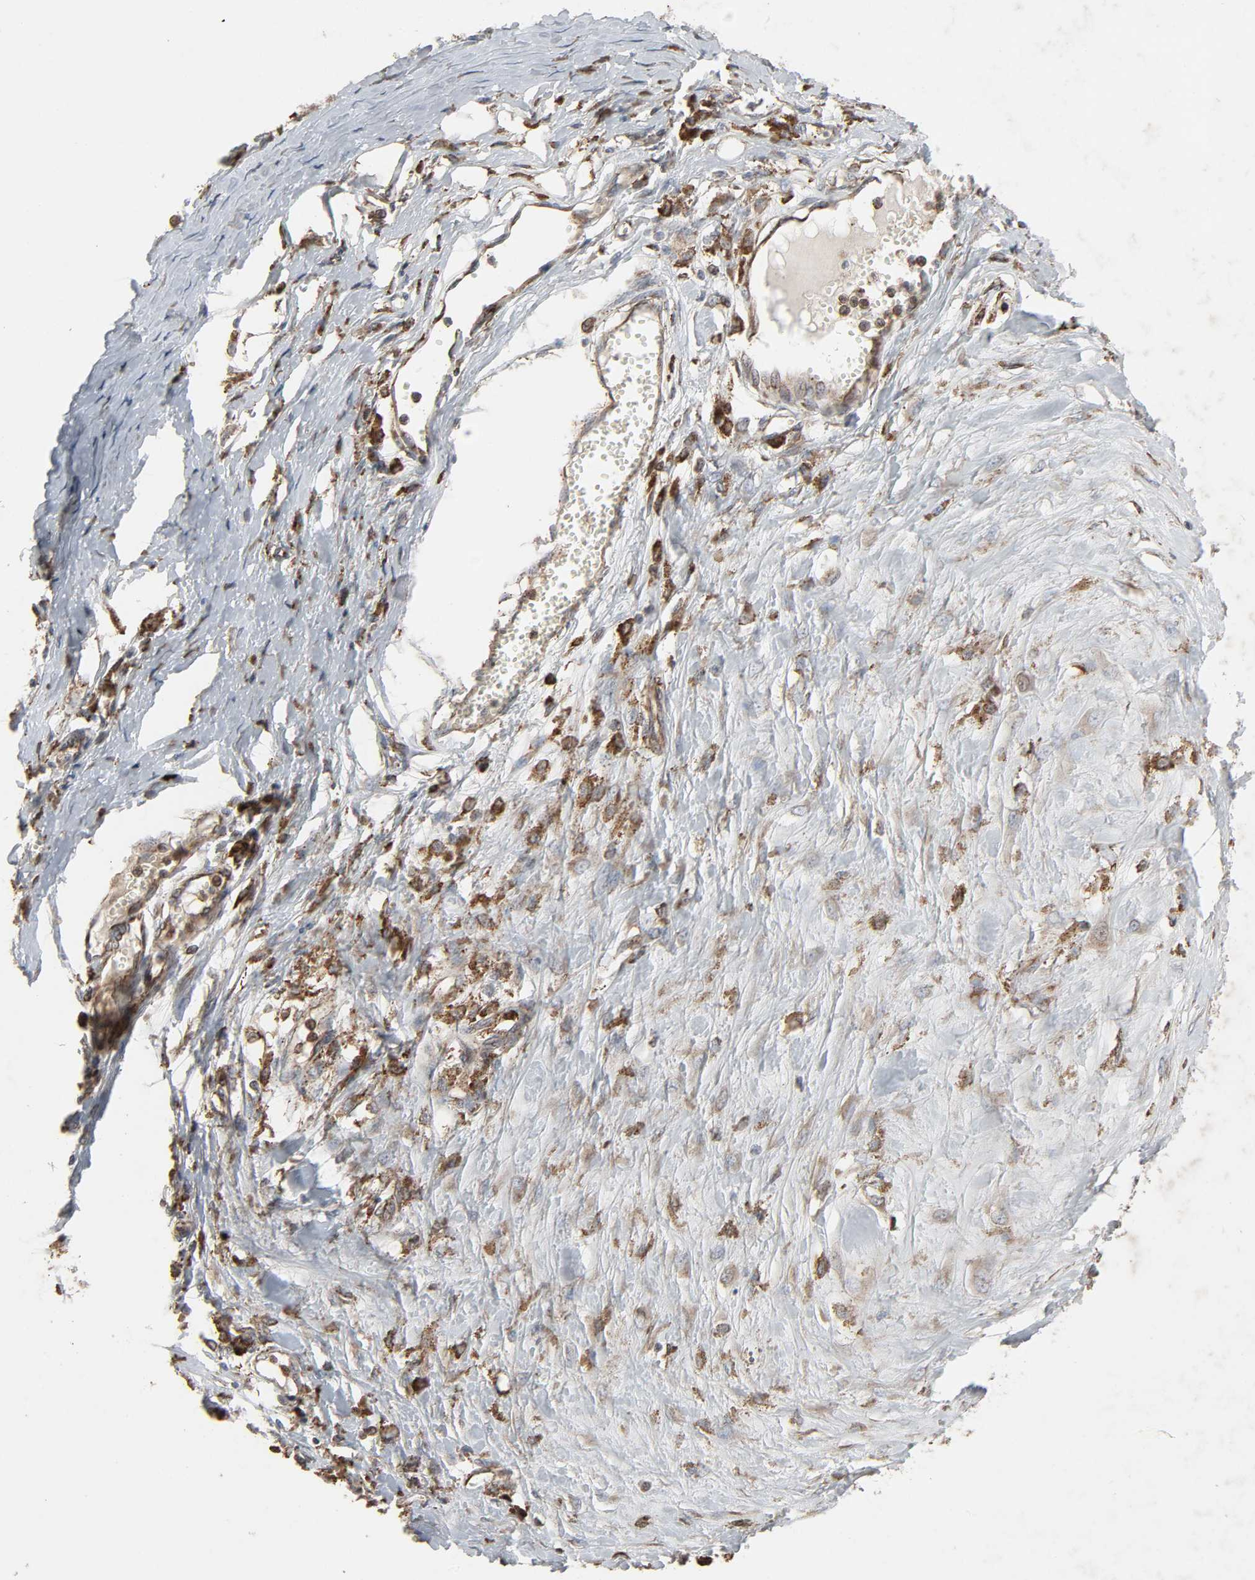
{"staining": {"intensity": "moderate", "quantity": ">75%", "location": "cytoplasmic/membranous"}, "tissue": "melanoma", "cell_type": "Tumor cells", "image_type": "cancer", "snomed": [{"axis": "morphology", "description": "Malignant melanoma, Metastatic site"}, {"axis": "topography", "description": "Lymph node"}], "caption": "An image showing moderate cytoplasmic/membranous expression in approximately >75% of tumor cells in melanoma, as visualized by brown immunohistochemical staining.", "gene": "ADCY4", "patient": {"sex": "male", "age": 59}}